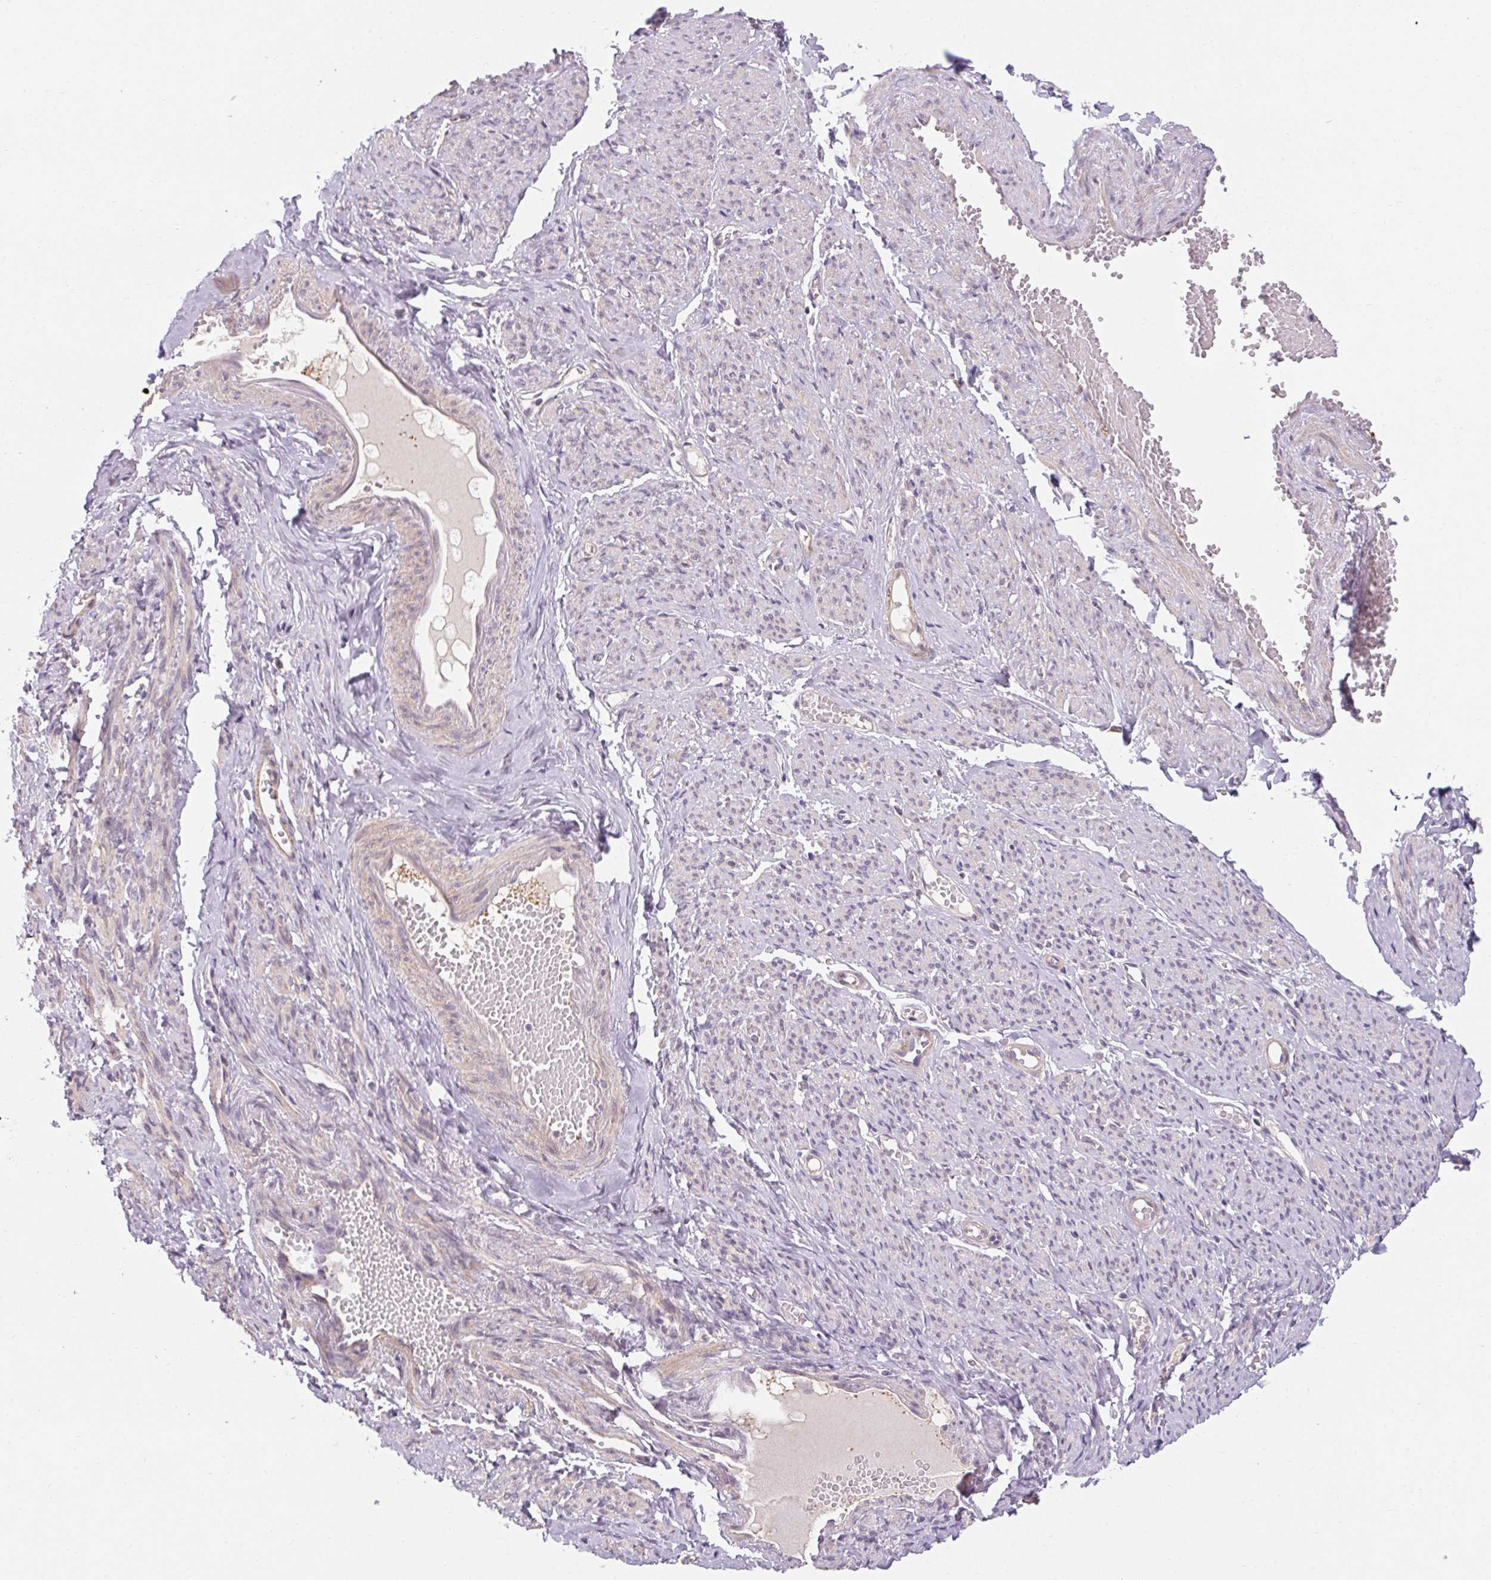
{"staining": {"intensity": "weak", "quantity": "25%-75%", "location": "cytoplasmic/membranous"}, "tissue": "smooth muscle", "cell_type": "Smooth muscle cells", "image_type": "normal", "snomed": [{"axis": "morphology", "description": "Normal tissue, NOS"}, {"axis": "topography", "description": "Smooth muscle"}], "caption": "There is low levels of weak cytoplasmic/membranous staining in smooth muscle cells of benign smooth muscle, as demonstrated by immunohistochemical staining (brown color).", "gene": "TMEM52B", "patient": {"sex": "female", "age": 65}}